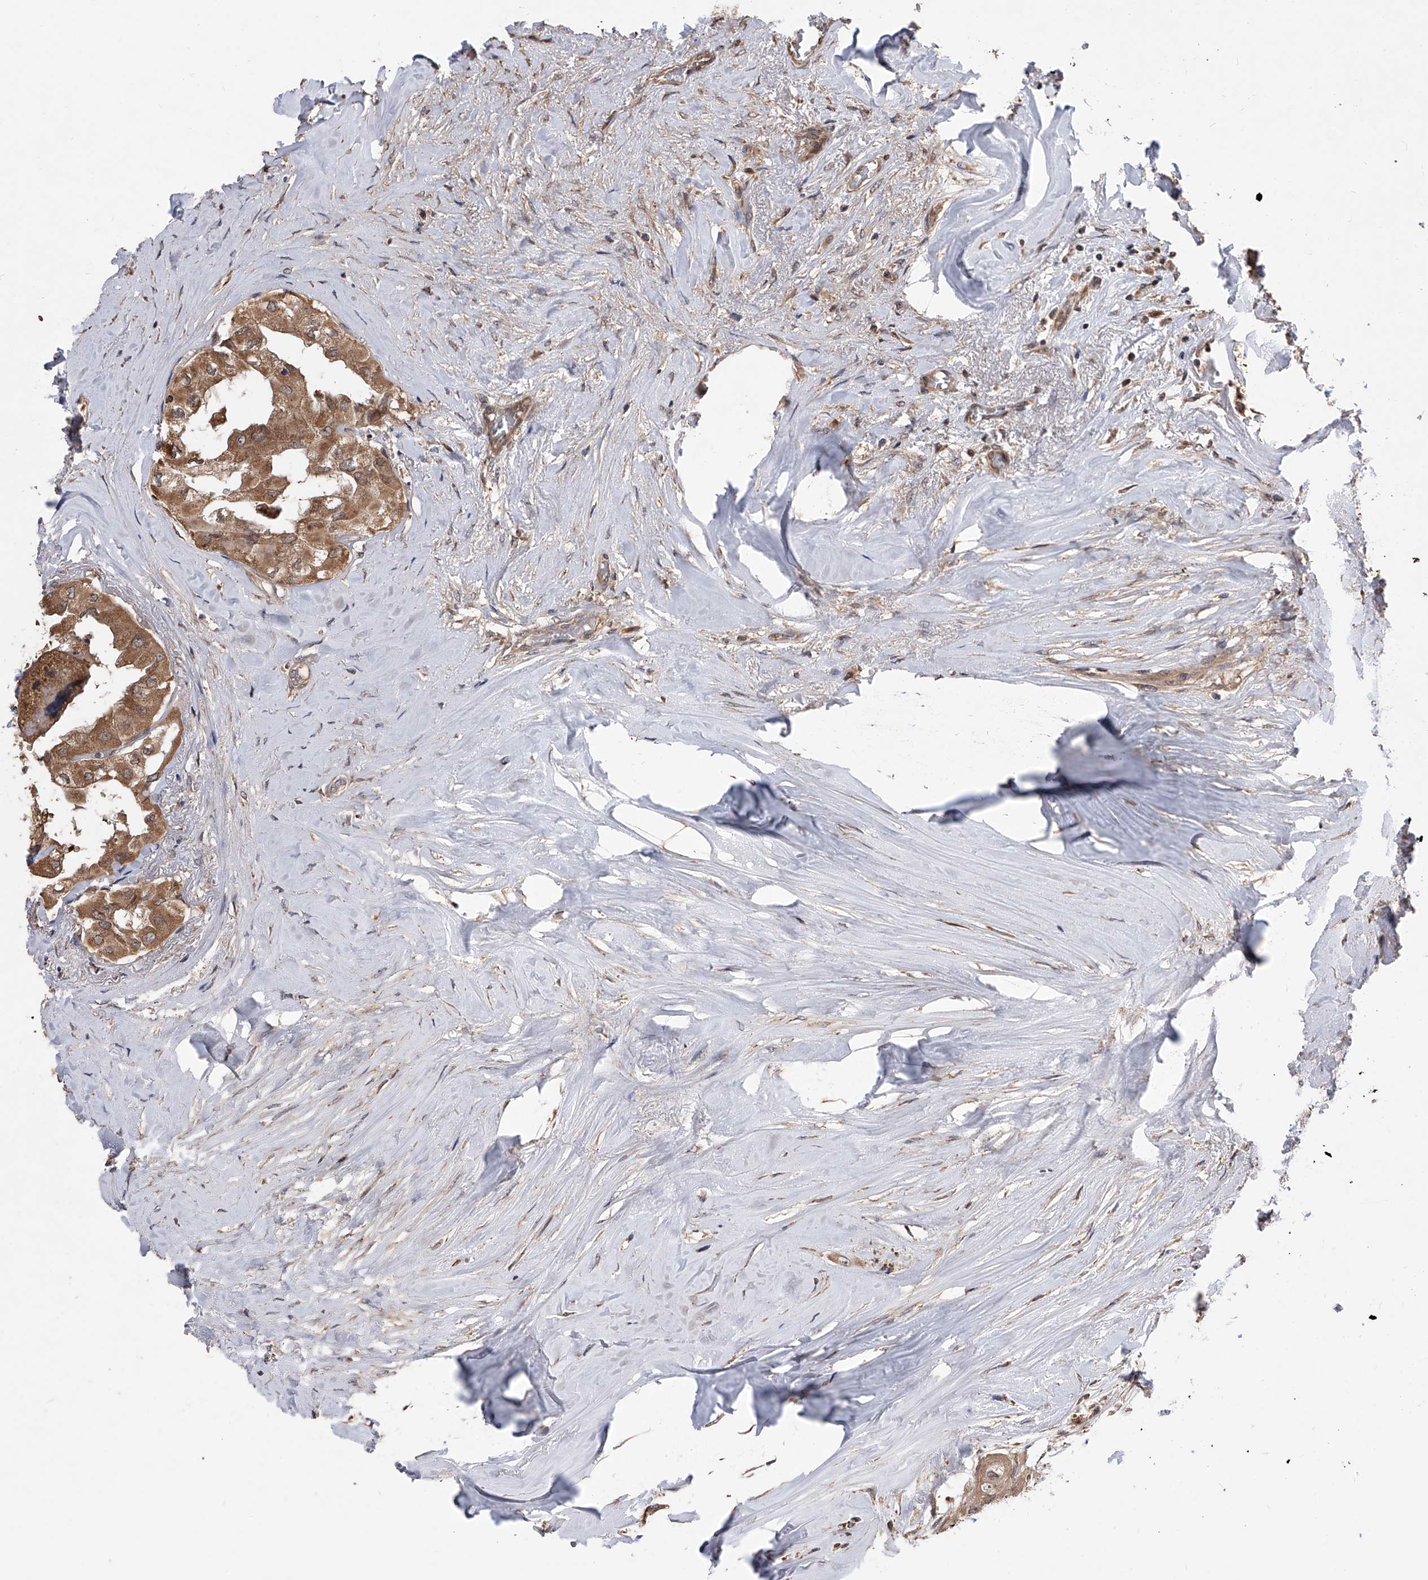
{"staining": {"intensity": "moderate", "quantity": ">75%", "location": "cytoplasmic/membranous"}, "tissue": "thyroid cancer", "cell_type": "Tumor cells", "image_type": "cancer", "snomed": [{"axis": "morphology", "description": "Papillary adenocarcinoma, NOS"}, {"axis": "topography", "description": "Thyroid gland"}], "caption": "Human thyroid cancer stained for a protein (brown) exhibits moderate cytoplasmic/membranous positive expression in approximately >75% of tumor cells.", "gene": "GMDS", "patient": {"sex": "female", "age": 59}}